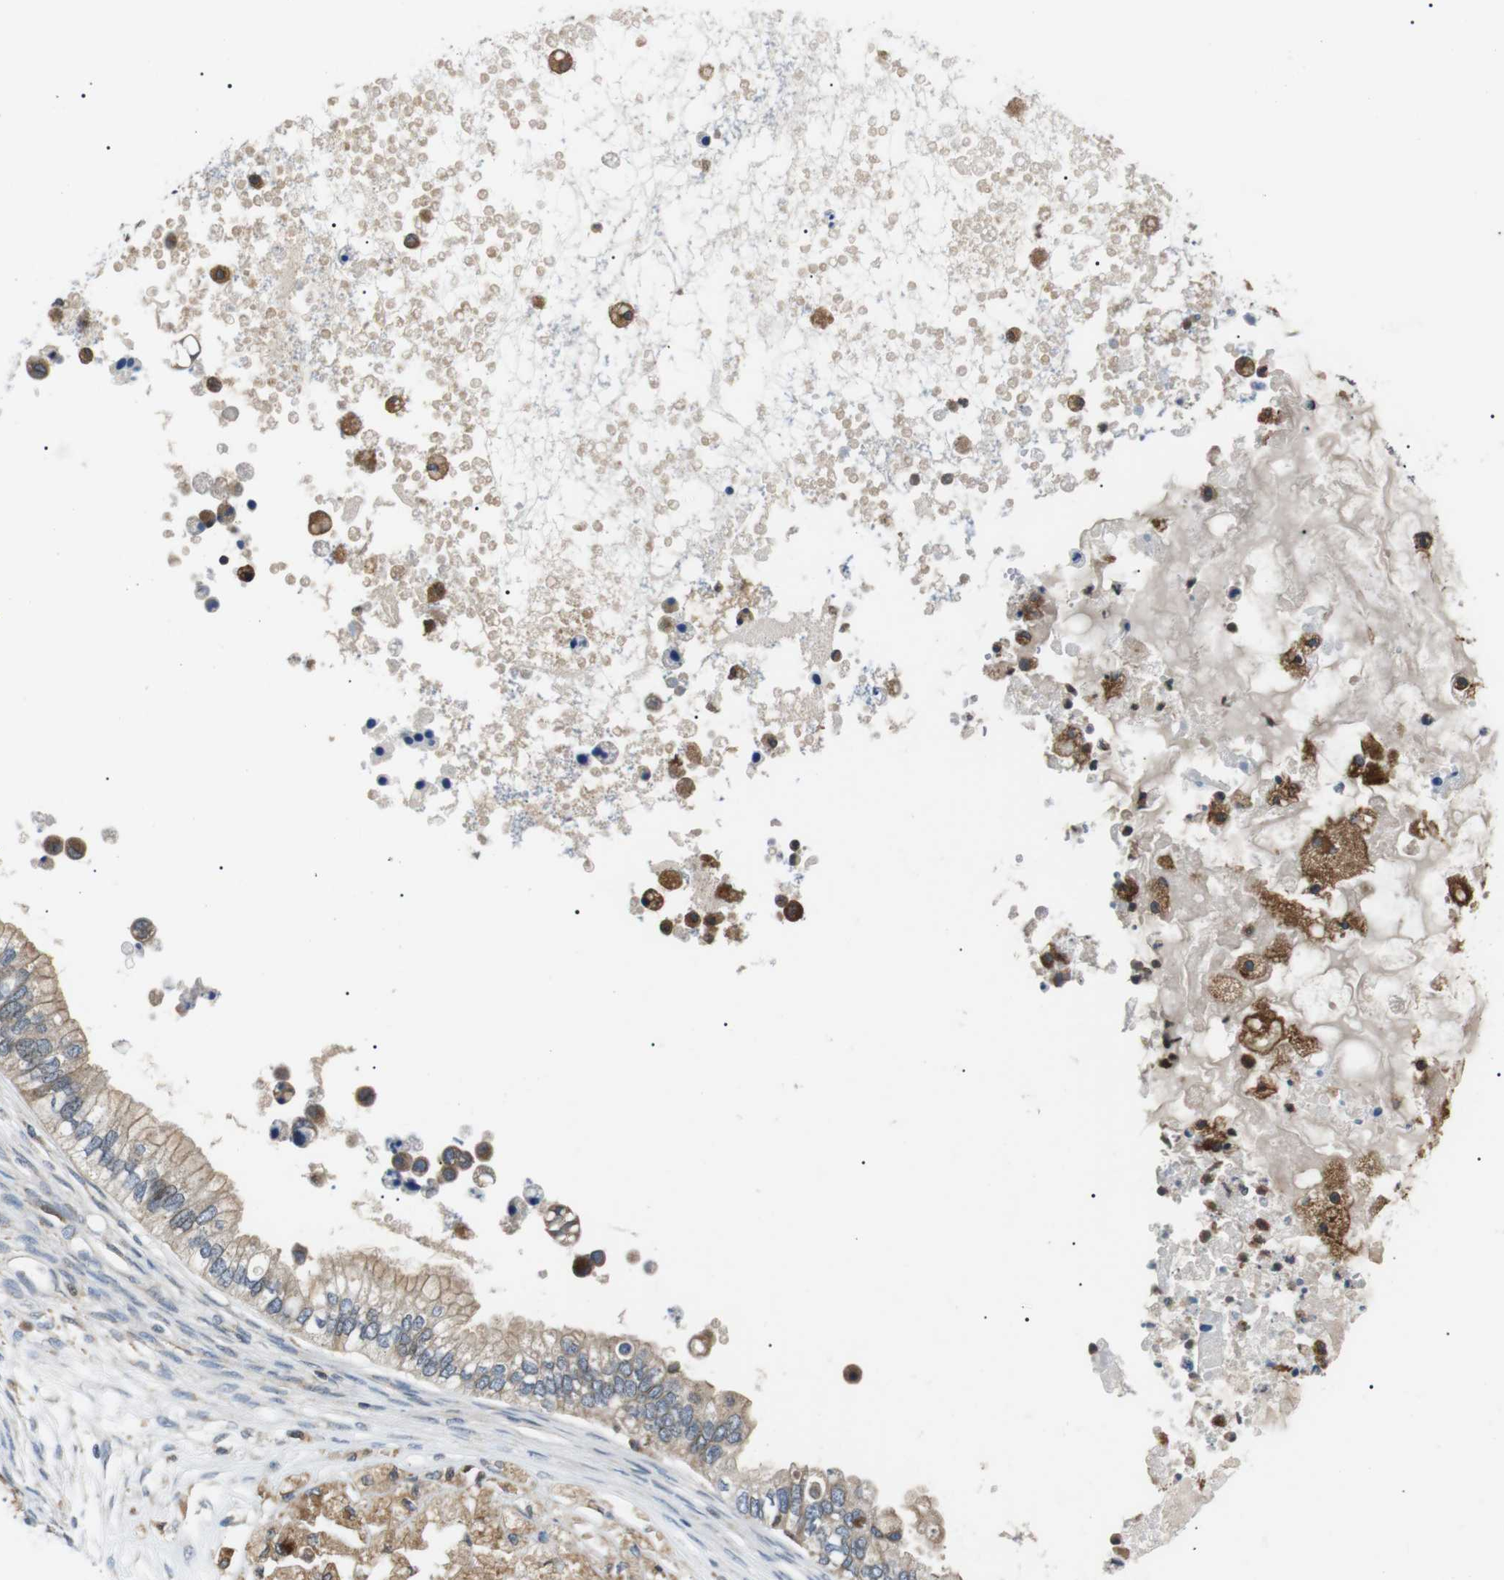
{"staining": {"intensity": "weak", "quantity": ">75%", "location": "cytoplasmic/membranous"}, "tissue": "ovarian cancer", "cell_type": "Tumor cells", "image_type": "cancer", "snomed": [{"axis": "morphology", "description": "Cystadenocarcinoma, mucinous, NOS"}, {"axis": "topography", "description": "Ovary"}], "caption": "High-magnification brightfield microscopy of ovarian cancer stained with DAB (brown) and counterstained with hematoxylin (blue). tumor cells exhibit weak cytoplasmic/membranous expression is seen in about>75% of cells.", "gene": "RAB9A", "patient": {"sex": "female", "age": 80}}